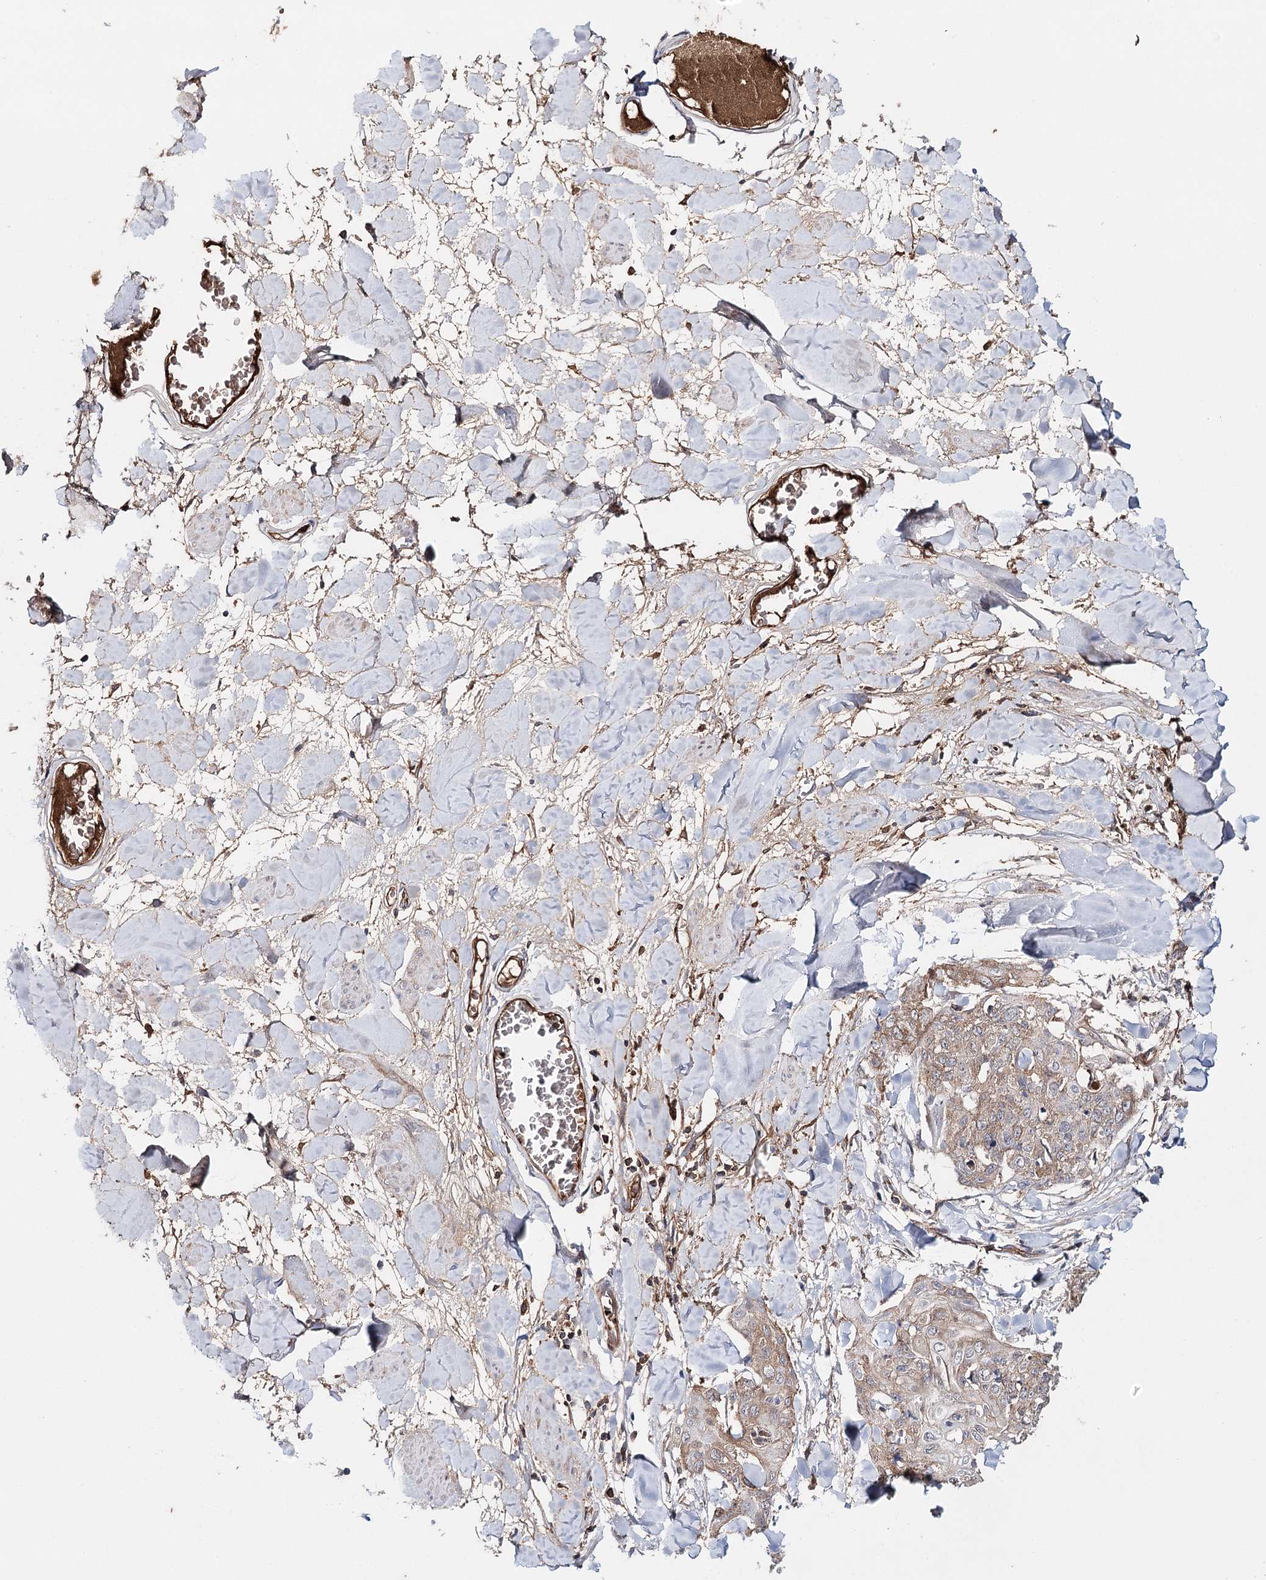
{"staining": {"intensity": "weak", "quantity": ">75%", "location": "cytoplasmic/membranous"}, "tissue": "skin cancer", "cell_type": "Tumor cells", "image_type": "cancer", "snomed": [{"axis": "morphology", "description": "Squamous cell carcinoma, NOS"}, {"axis": "topography", "description": "Skin"}, {"axis": "topography", "description": "Vulva"}], "caption": "A brown stain highlights weak cytoplasmic/membranous staining of a protein in human skin cancer tumor cells. The protein of interest is shown in brown color, while the nuclei are stained blue.", "gene": "PKP4", "patient": {"sex": "female", "age": 85}}